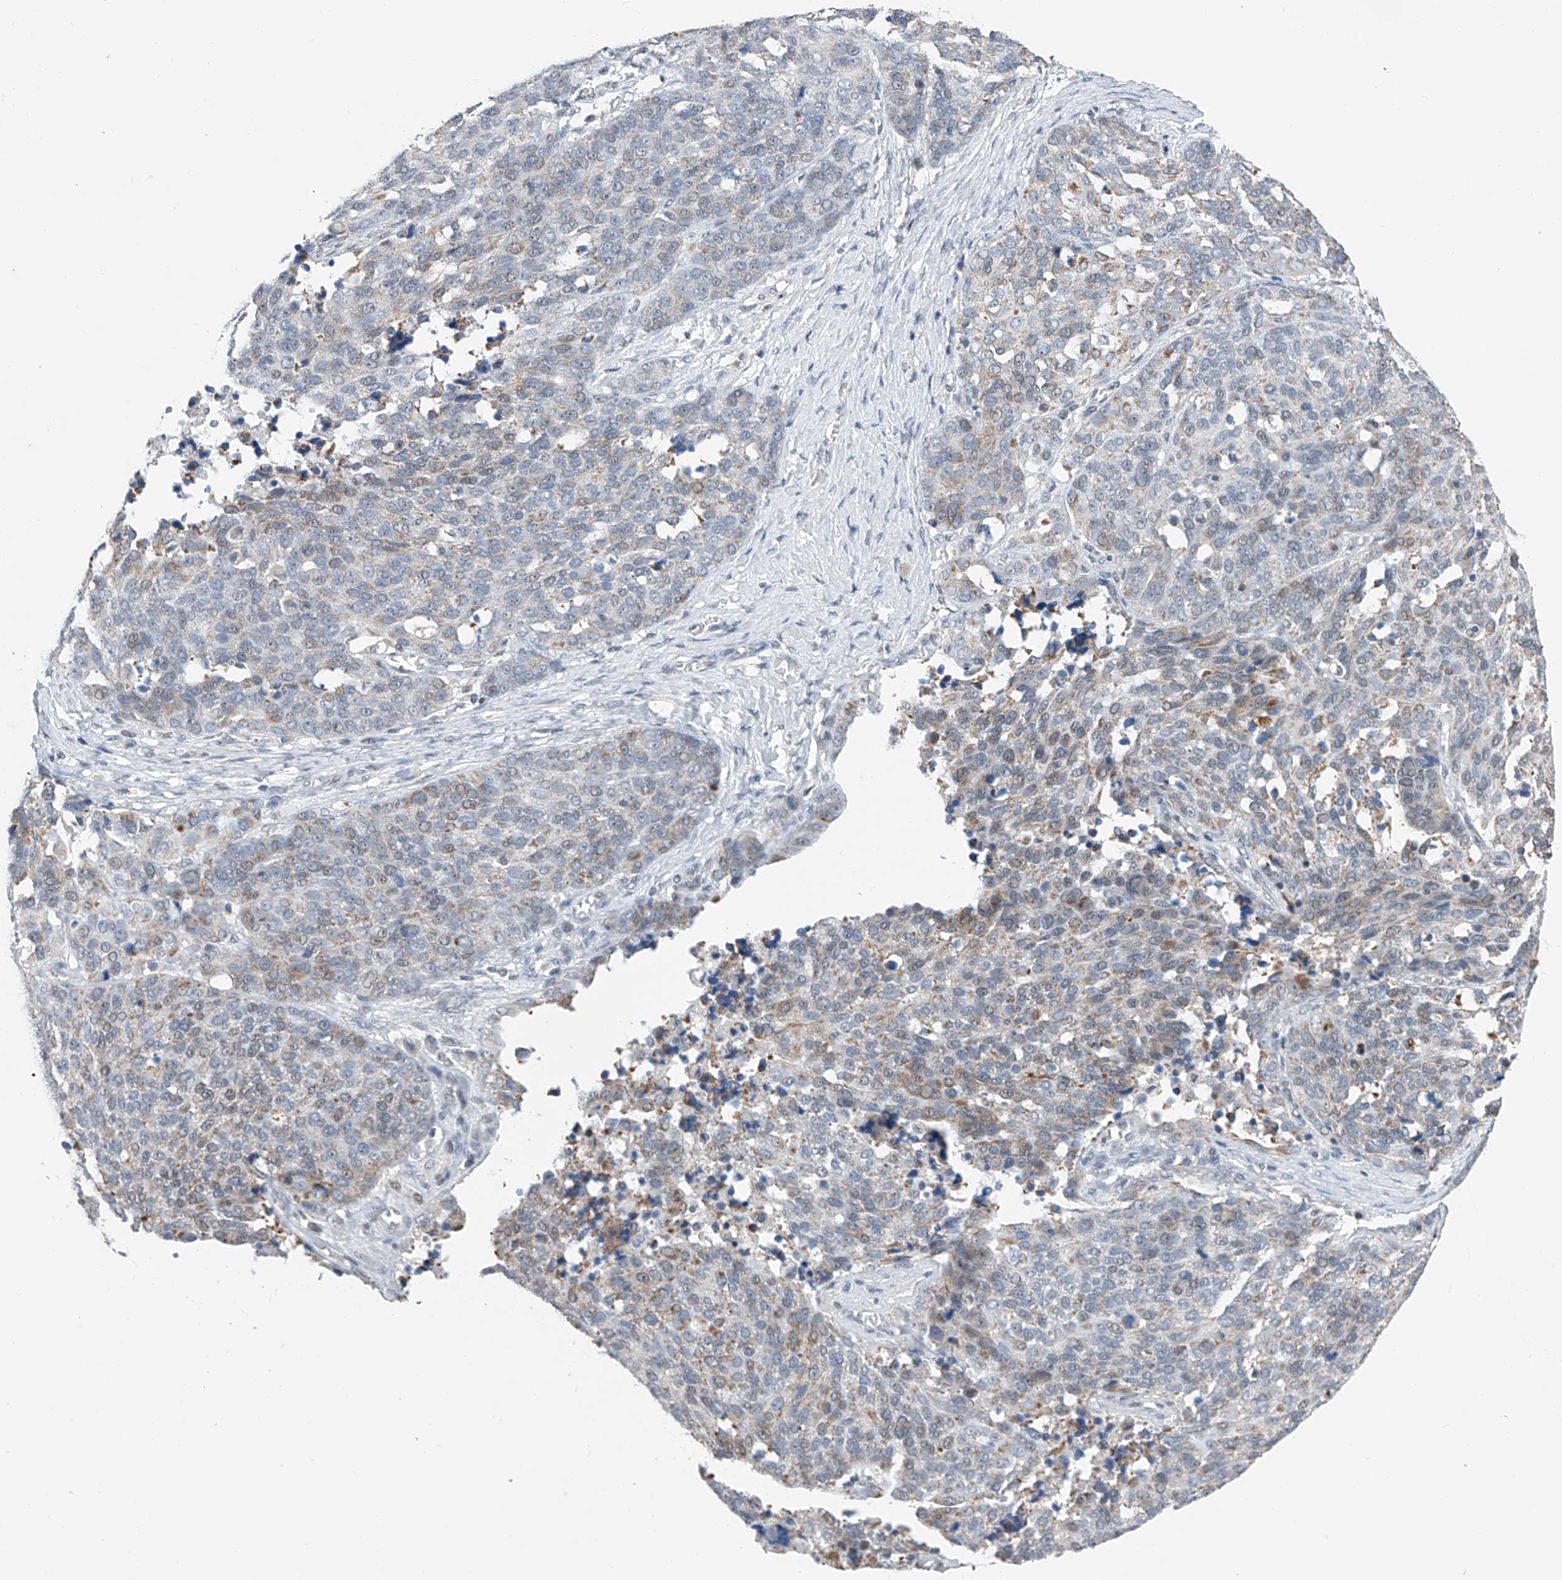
{"staining": {"intensity": "weak", "quantity": "<25%", "location": "cytoplasmic/membranous"}, "tissue": "ovarian cancer", "cell_type": "Tumor cells", "image_type": "cancer", "snomed": [{"axis": "morphology", "description": "Cystadenocarcinoma, serous, NOS"}, {"axis": "topography", "description": "Ovary"}], "caption": "The histopathology image demonstrates no staining of tumor cells in ovarian cancer (serous cystadenocarcinoma). The staining is performed using DAB (3,3'-diaminobenzidine) brown chromogen with nuclei counter-stained in using hematoxylin.", "gene": "KLF15", "patient": {"sex": "female", "age": 44}}